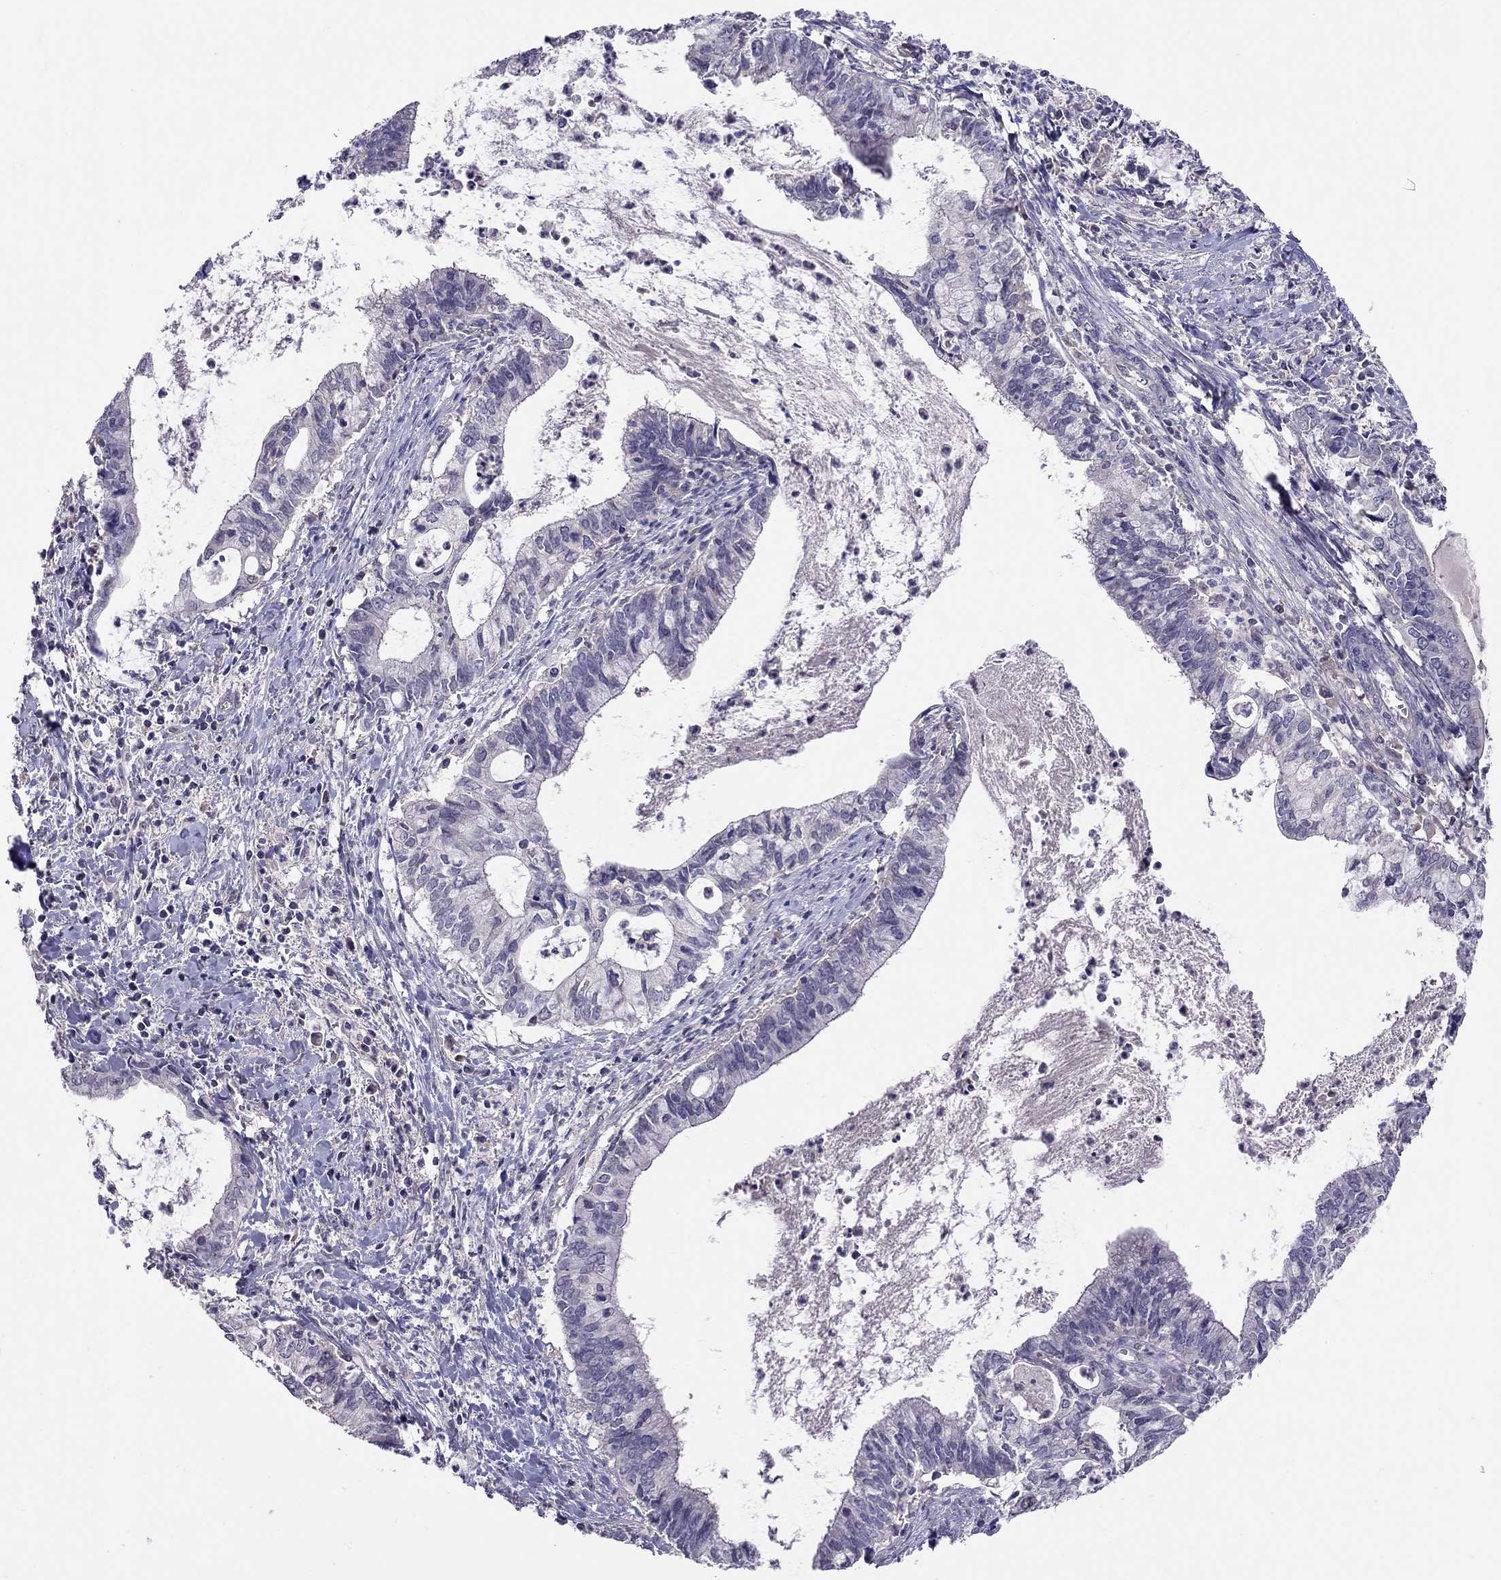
{"staining": {"intensity": "negative", "quantity": "none", "location": "none"}, "tissue": "cervical cancer", "cell_type": "Tumor cells", "image_type": "cancer", "snomed": [{"axis": "morphology", "description": "Adenocarcinoma, NOS"}, {"axis": "topography", "description": "Cervix"}], "caption": "IHC micrograph of adenocarcinoma (cervical) stained for a protein (brown), which exhibits no expression in tumor cells.", "gene": "RTP5", "patient": {"sex": "female", "age": 42}}